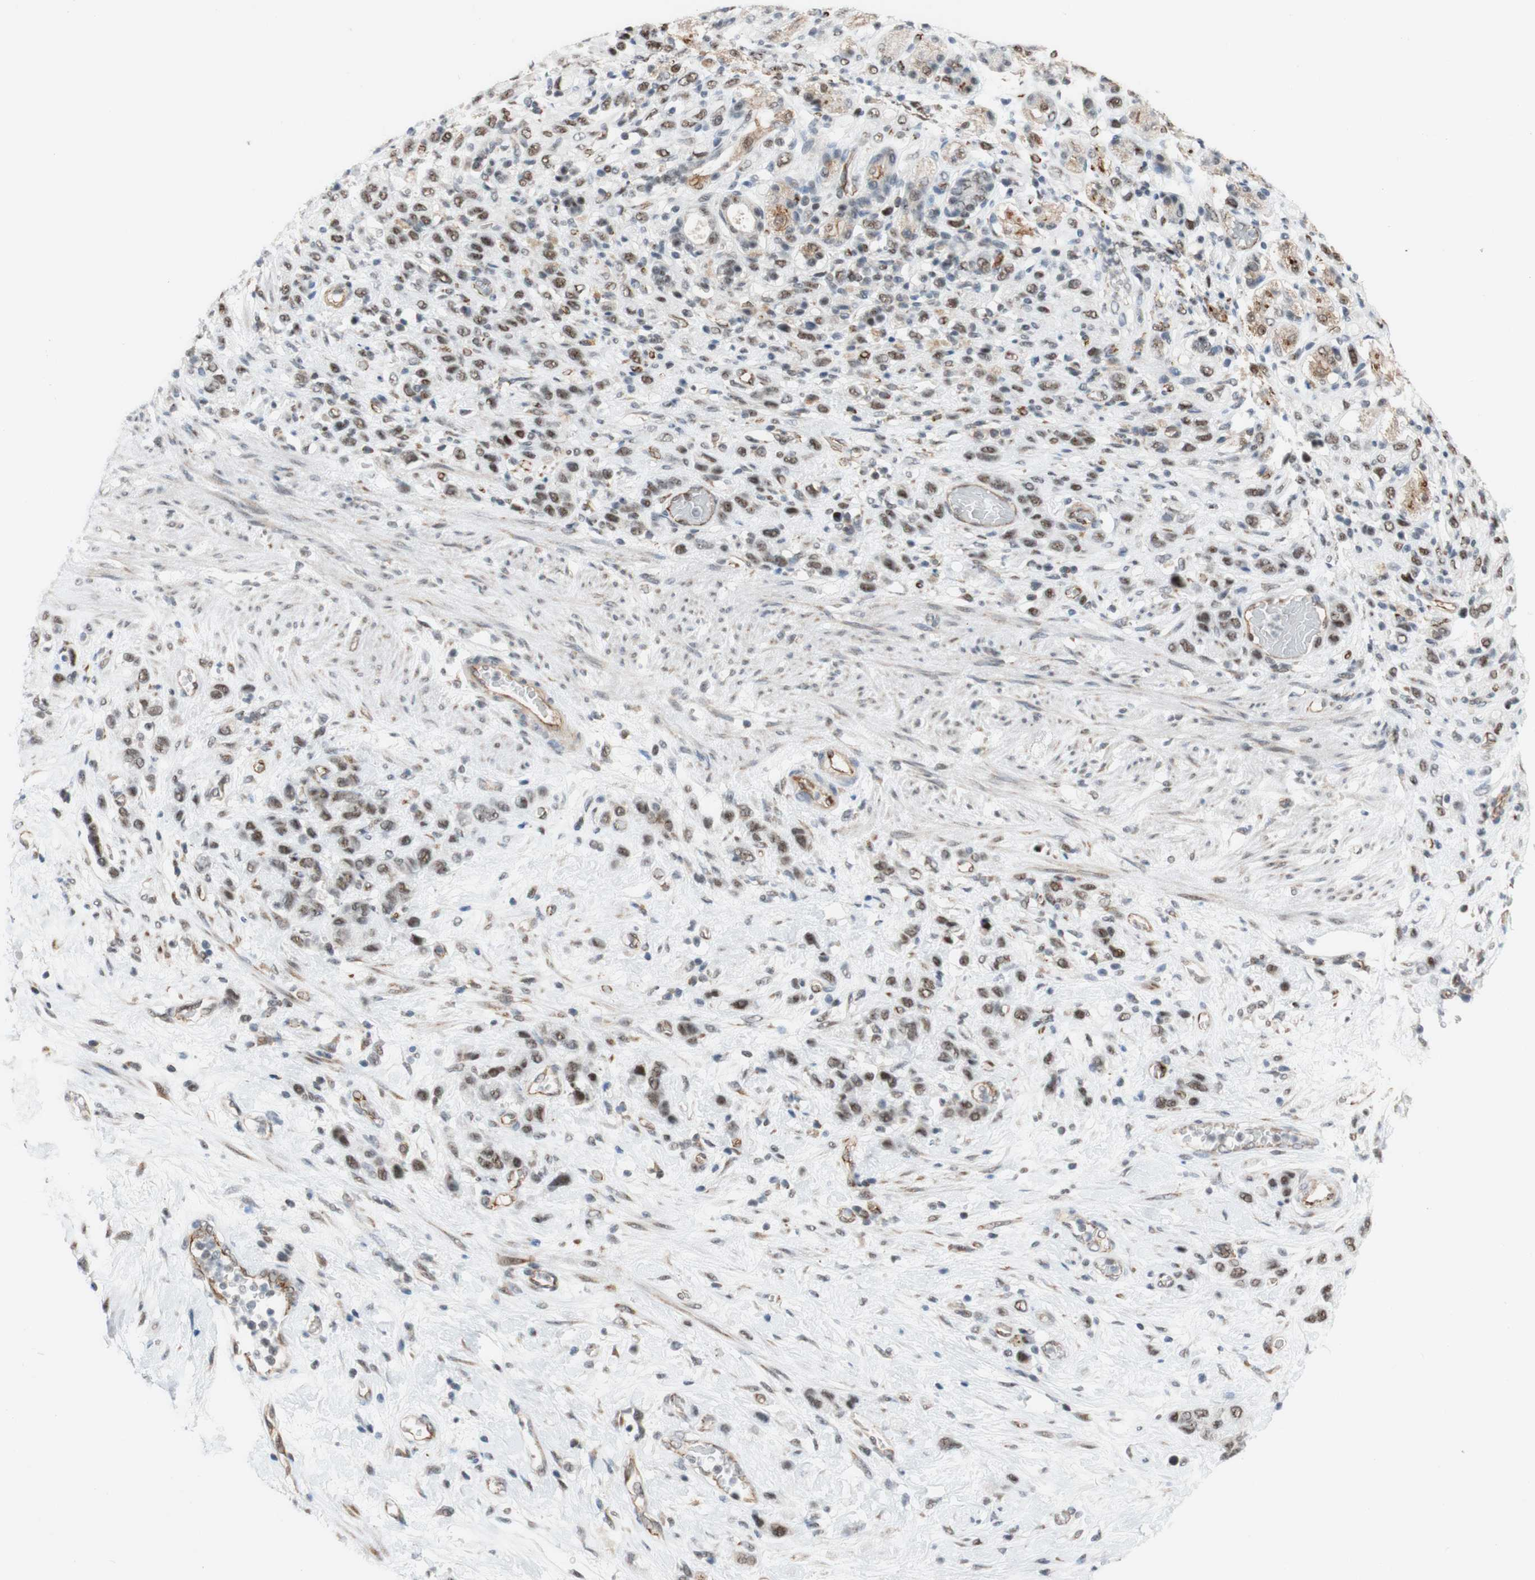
{"staining": {"intensity": "moderate", "quantity": ">75%", "location": "nuclear"}, "tissue": "stomach cancer", "cell_type": "Tumor cells", "image_type": "cancer", "snomed": [{"axis": "morphology", "description": "Adenocarcinoma, NOS"}, {"axis": "morphology", "description": "Adenocarcinoma, High grade"}, {"axis": "topography", "description": "Stomach, upper"}, {"axis": "topography", "description": "Stomach, lower"}], "caption": "An IHC histopathology image of neoplastic tissue is shown. Protein staining in brown highlights moderate nuclear positivity in stomach cancer (high-grade adenocarcinoma) within tumor cells. The staining was performed using DAB (3,3'-diaminobenzidine) to visualize the protein expression in brown, while the nuclei were stained in blue with hematoxylin (Magnification: 20x).", "gene": "SAP18", "patient": {"sex": "female", "age": 65}}